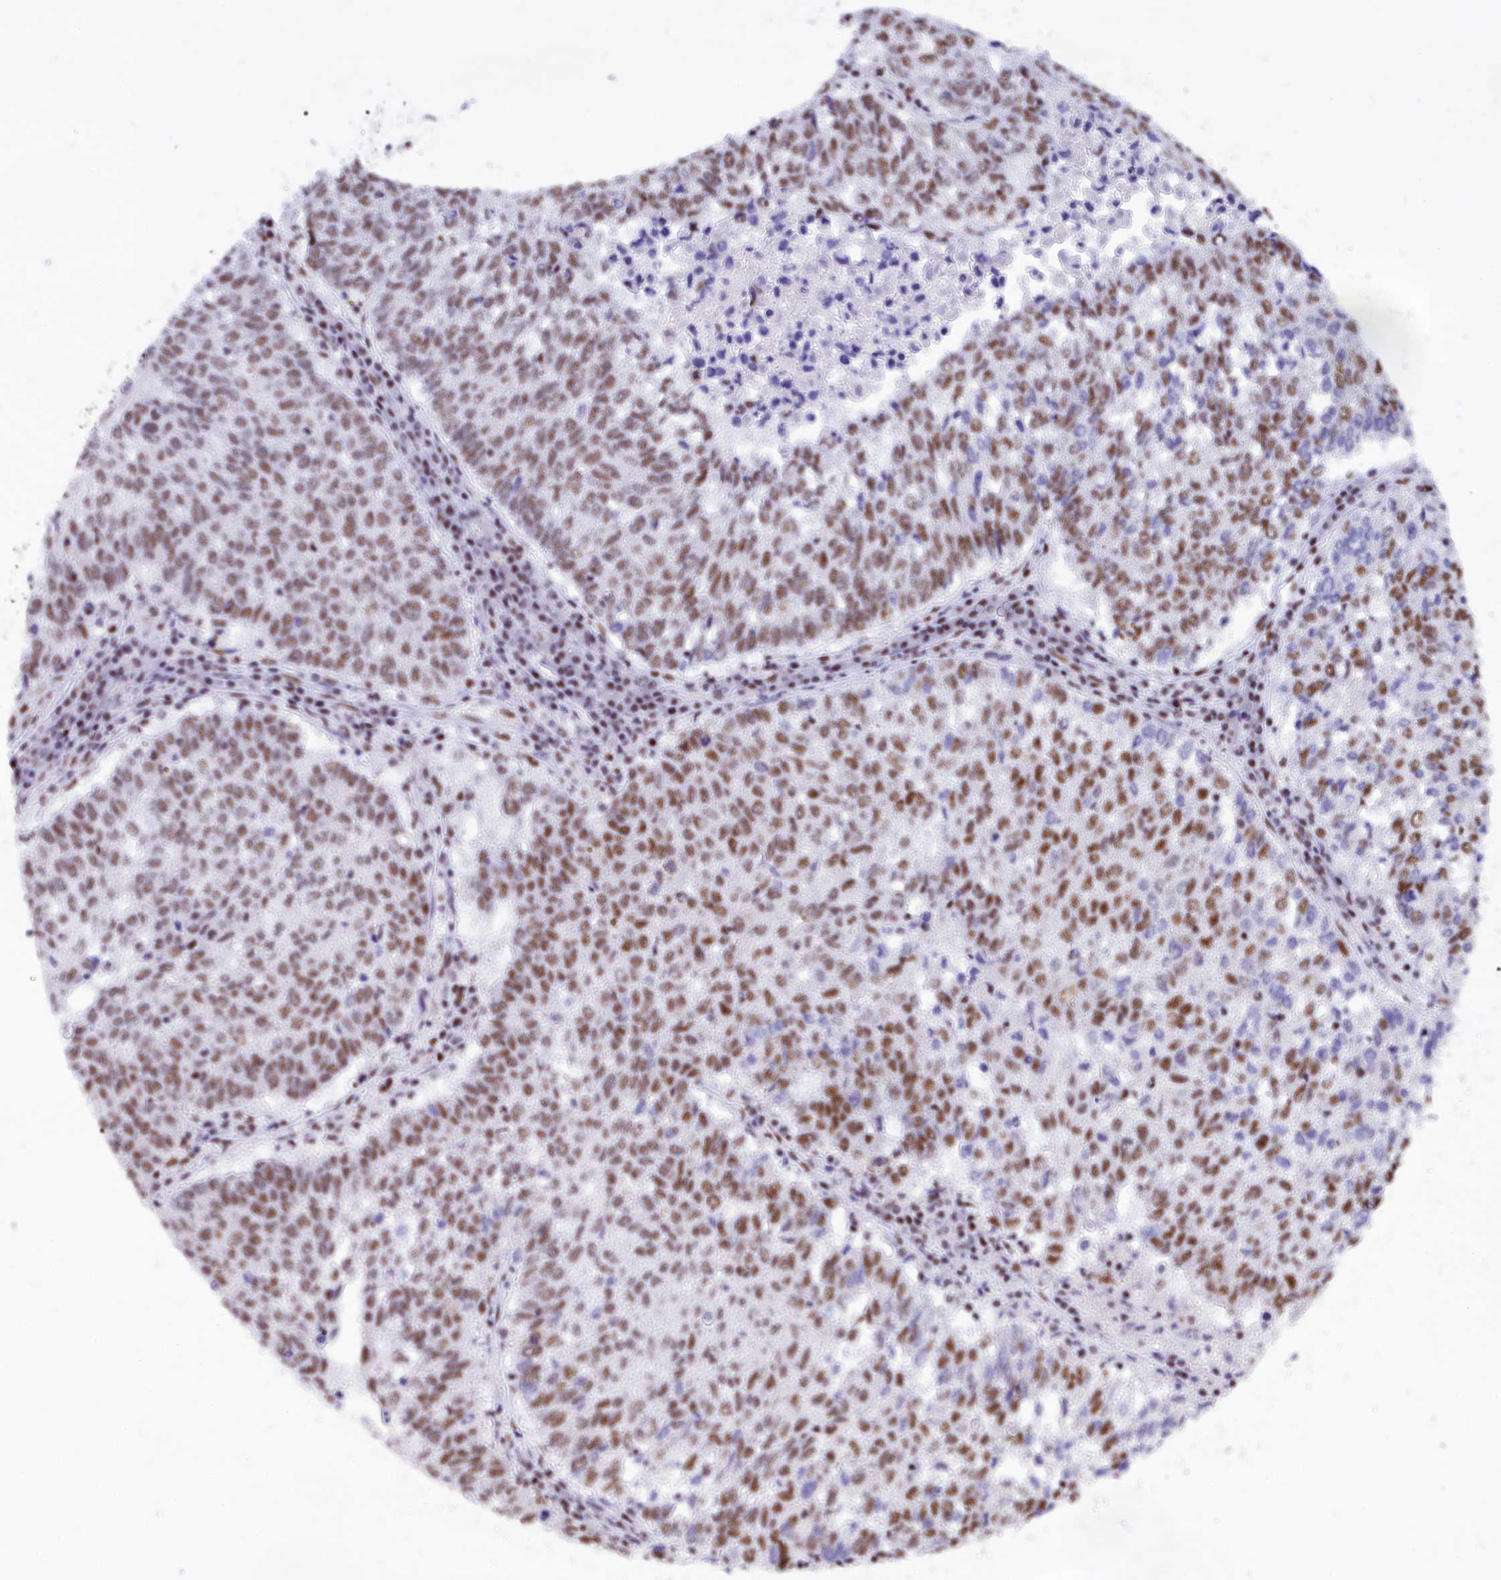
{"staining": {"intensity": "moderate", "quantity": ">75%", "location": "nuclear"}, "tissue": "lung cancer", "cell_type": "Tumor cells", "image_type": "cancer", "snomed": [{"axis": "morphology", "description": "Squamous cell carcinoma, NOS"}, {"axis": "topography", "description": "Lung"}], "caption": "Lung squamous cell carcinoma was stained to show a protein in brown. There is medium levels of moderate nuclear positivity in approximately >75% of tumor cells.", "gene": "NSA2", "patient": {"sex": "male", "age": 73}}